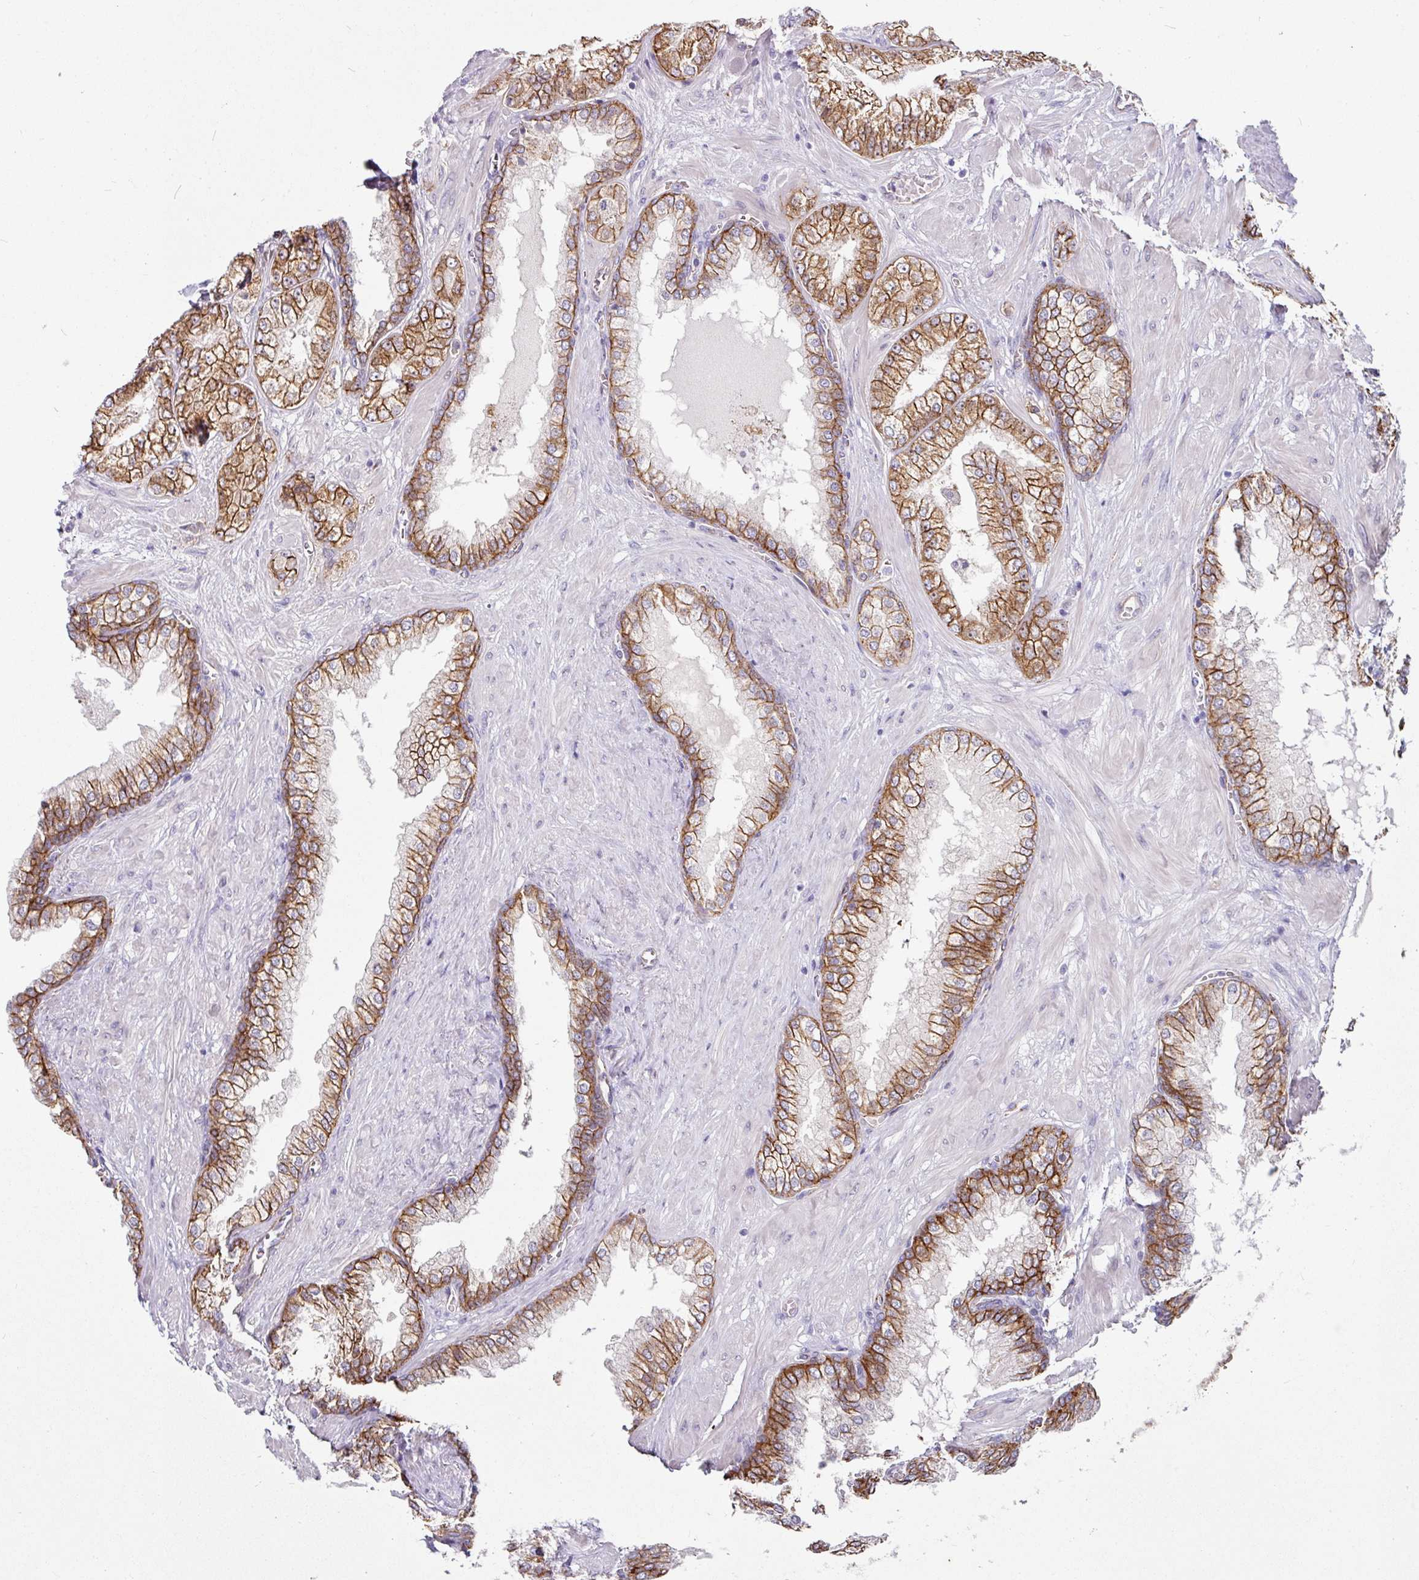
{"staining": {"intensity": "moderate", "quantity": ">75%", "location": "cytoplasmic/membranous"}, "tissue": "prostate cancer", "cell_type": "Tumor cells", "image_type": "cancer", "snomed": [{"axis": "morphology", "description": "Adenocarcinoma, Low grade"}, {"axis": "topography", "description": "Prostate"}], "caption": "A medium amount of moderate cytoplasmic/membranous staining is appreciated in approximately >75% of tumor cells in low-grade adenocarcinoma (prostate) tissue. The staining was performed using DAB to visualize the protein expression in brown, while the nuclei were stained in blue with hematoxylin (Magnification: 20x).", "gene": "JUP", "patient": {"sex": "male", "age": 57}}